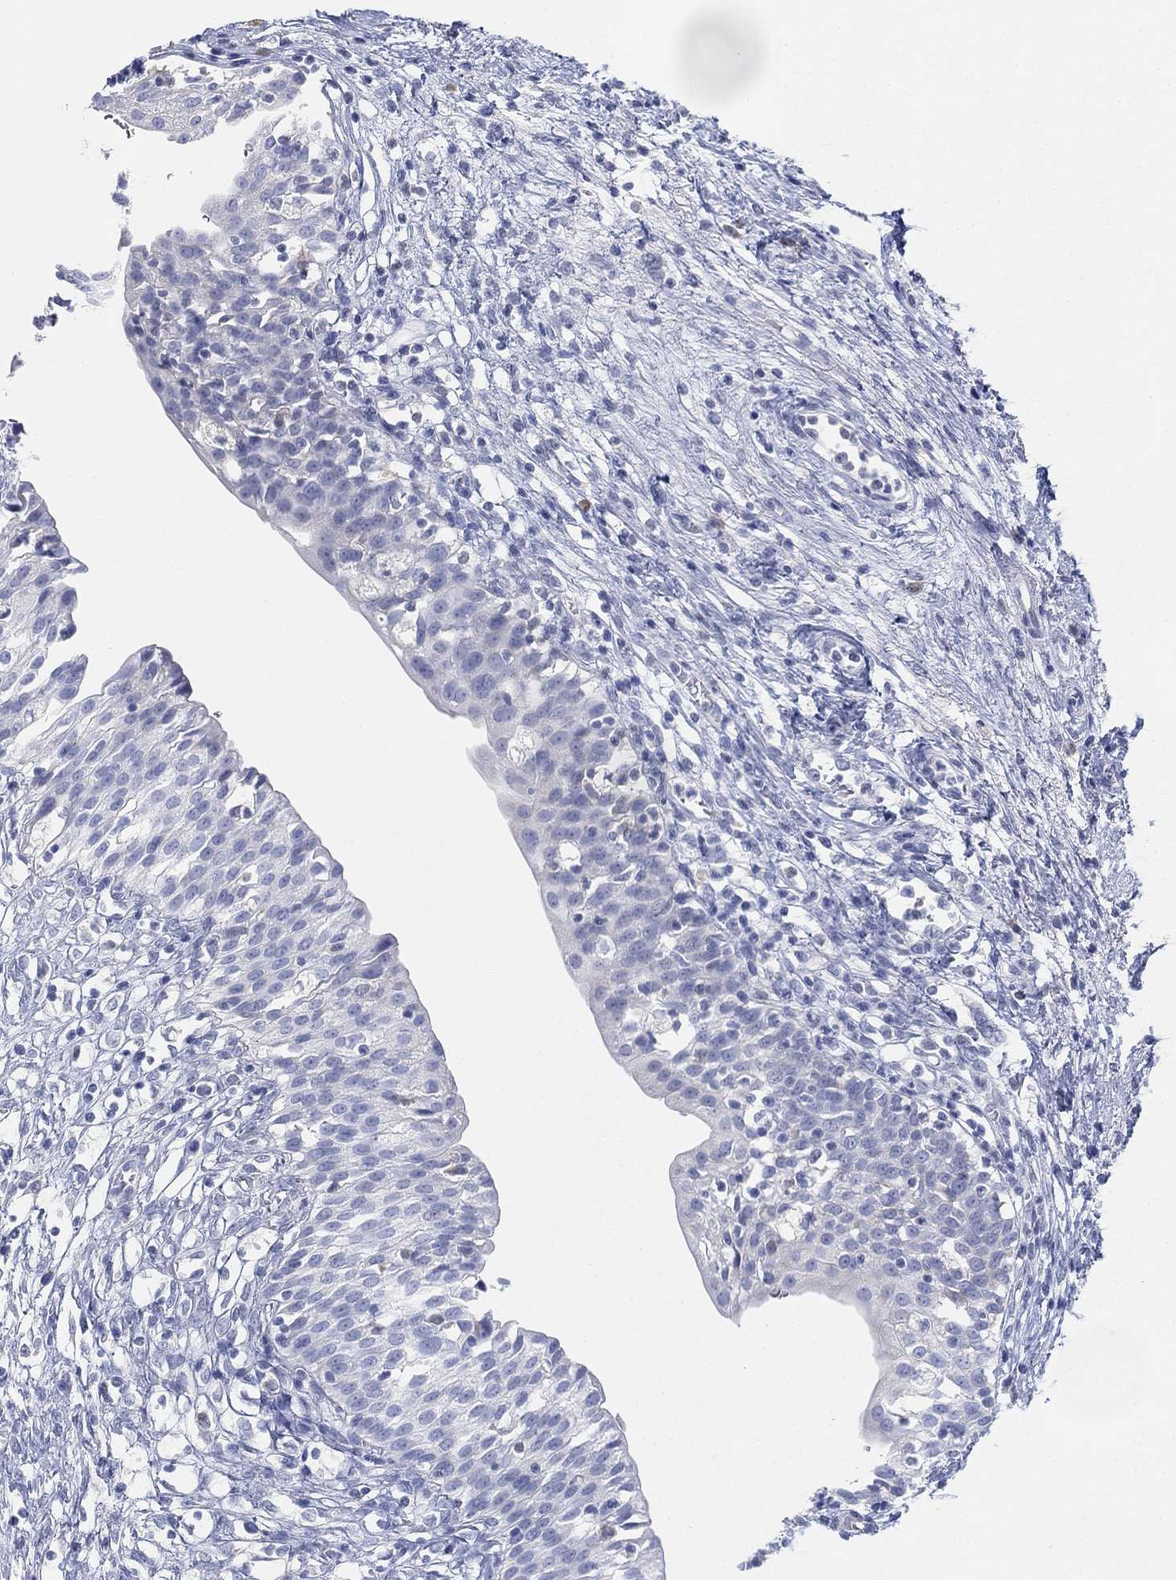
{"staining": {"intensity": "weak", "quantity": "<25%", "location": "cytoplasmic/membranous"}, "tissue": "urinary bladder", "cell_type": "Urothelial cells", "image_type": "normal", "snomed": [{"axis": "morphology", "description": "Normal tissue, NOS"}, {"axis": "topography", "description": "Urinary bladder"}], "caption": "DAB immunohistochemical staining of unremarkable urinary bladder displays no significant expression in urothelial cells. The staining was performed using DAB to visualize the protein expression in brown, while the nuclei were stained in blue with hematoxylin (Magnification: 20x).", "gene": "GCNA", "patient": {"sex": "male", "age": 76}}